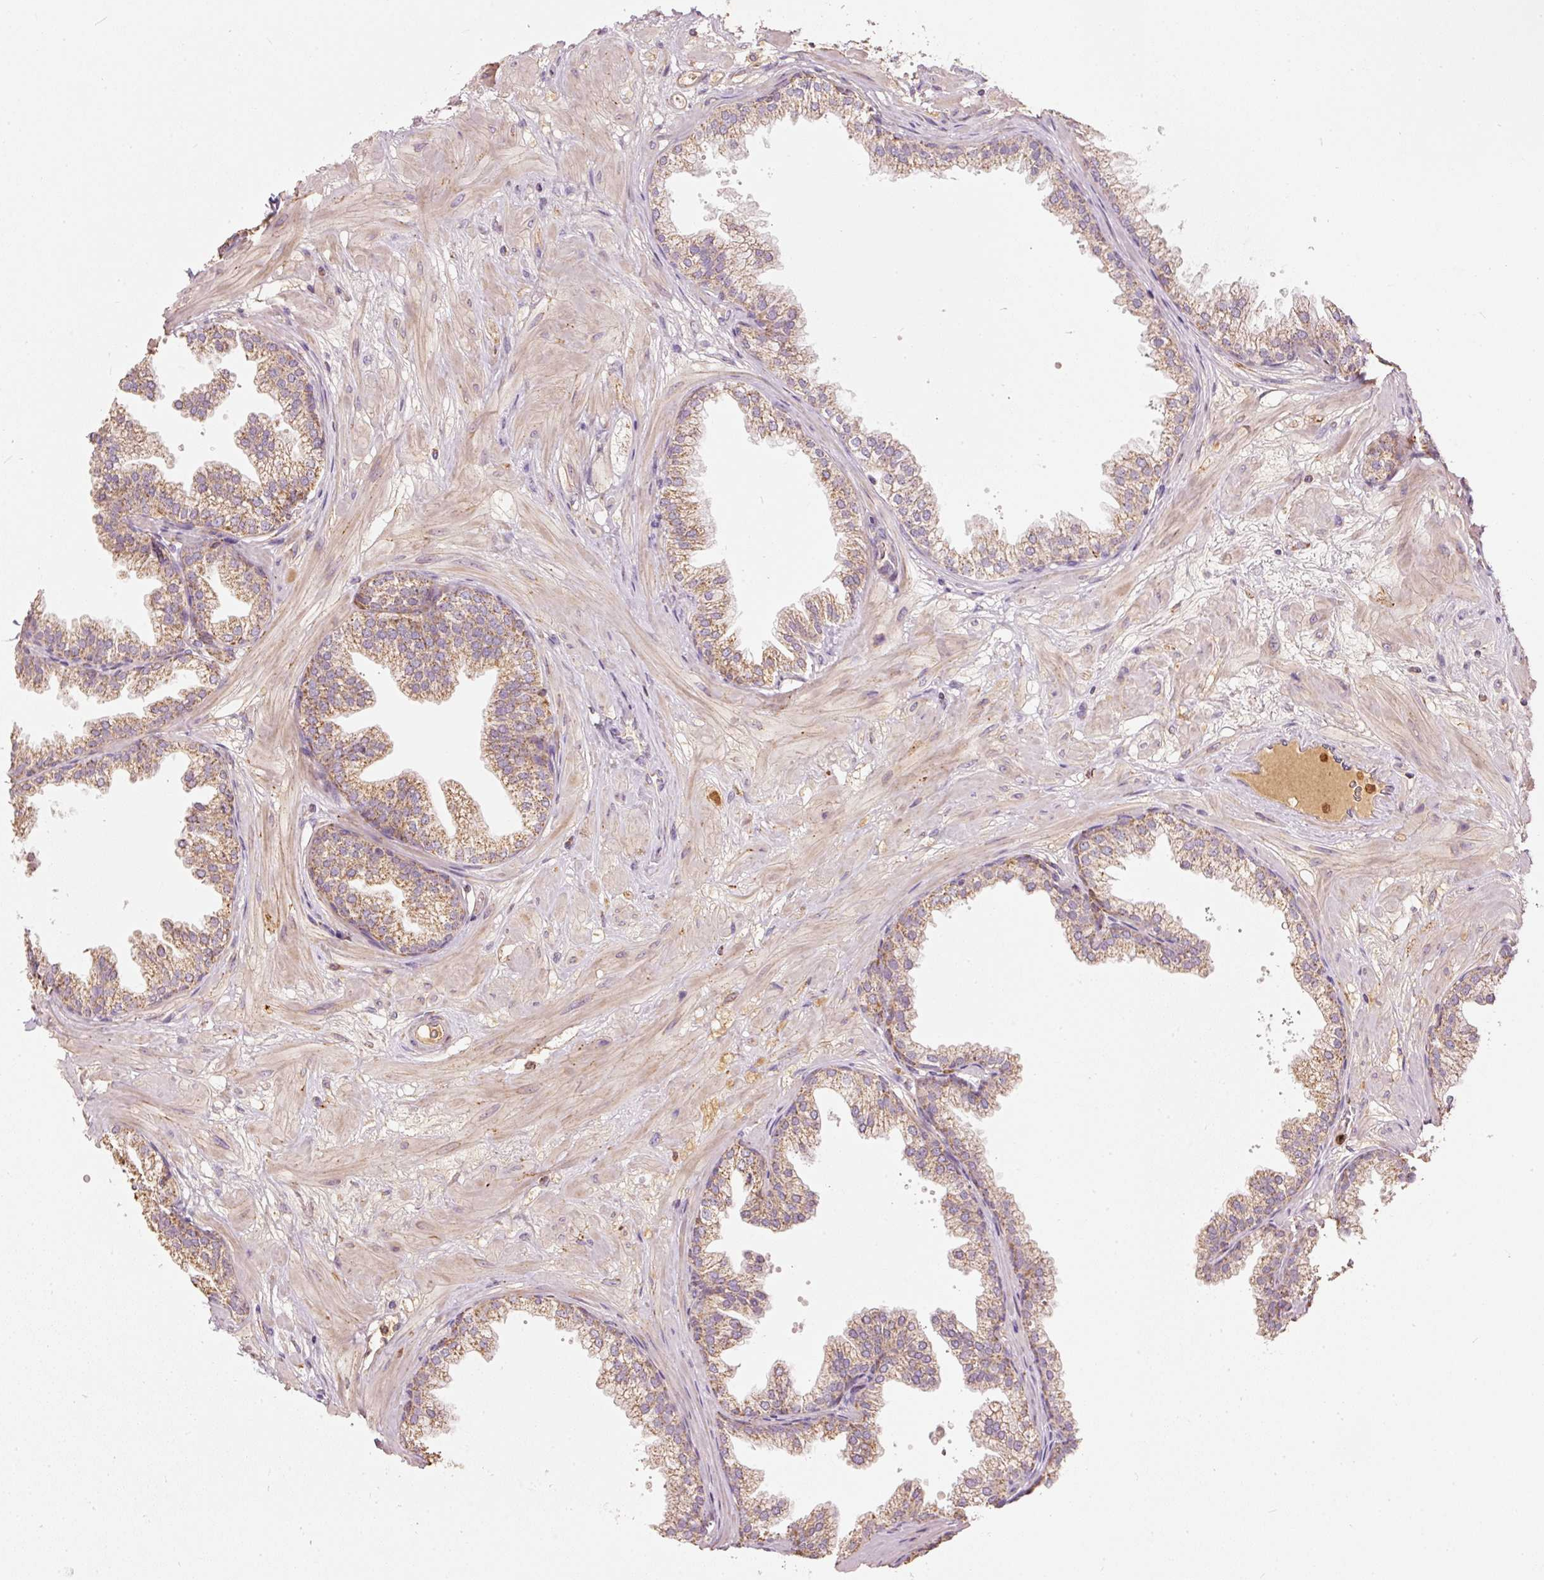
{"staining": {"intensity": "moderate", "quantity": ">75%", "location": "cytoplasmic/membranous"}, "tissue": "prostate", "cell_type": "Glandular cells", "image_type": "normal", "snomed": [{"axis": "morphology", "description": "Normal tissue, NOS"}, {"axis": "topography", "description": "Prostate"}], "caption": "Glandular cells exhibit medium levels of moderate cytoplasmic/membranous staining in approximately >75% of cells in benign human prostate. The staining is performed using DAB (3,3'-diaminobenzidine) brown chromogen to label protein expression. The nuclei are counter-stained blue using hematoxylin.", "gene": "PSENEN", "patient": {"sex": "male", "age": 37}}